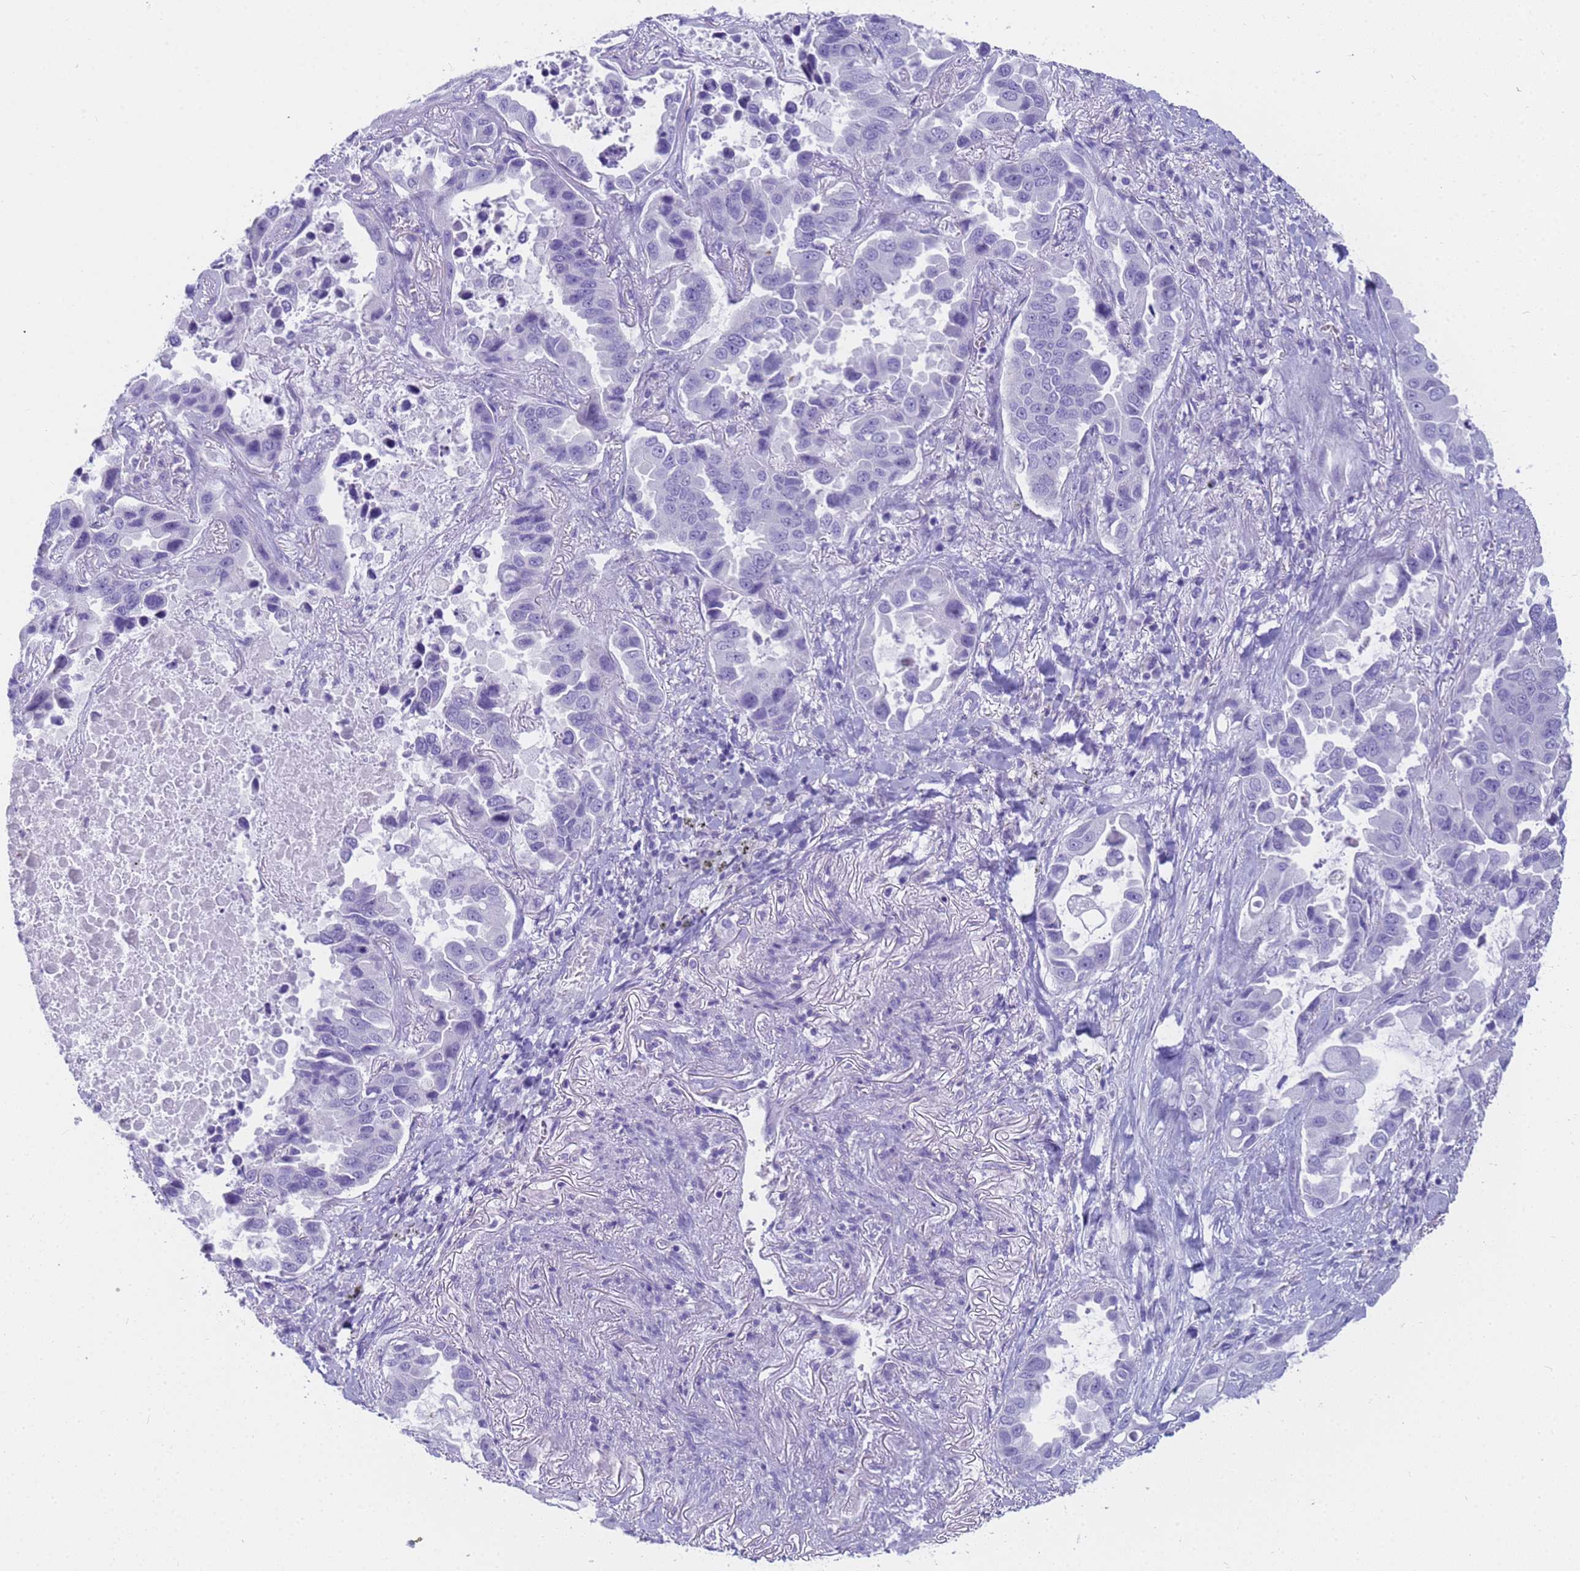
{"staining": {"intensity": "negative", "quantity": "none", "location": "none"}, "tissue": "lung cancer", "cell_type": "Tumor cells", "image_type": "cancer", "snomed": [{"axis": "morphology", "description": "Adenocarcinoma, NOS"}, {"axis": "topography", "description": "Lung"}], "caption": "Tumor cells show no significant expression in lung adenocarcinoma. (DAB immunohistochemistry, high magnification).", "gene": "RNASE2", "patient": {"sex": "male", "age": 64}}